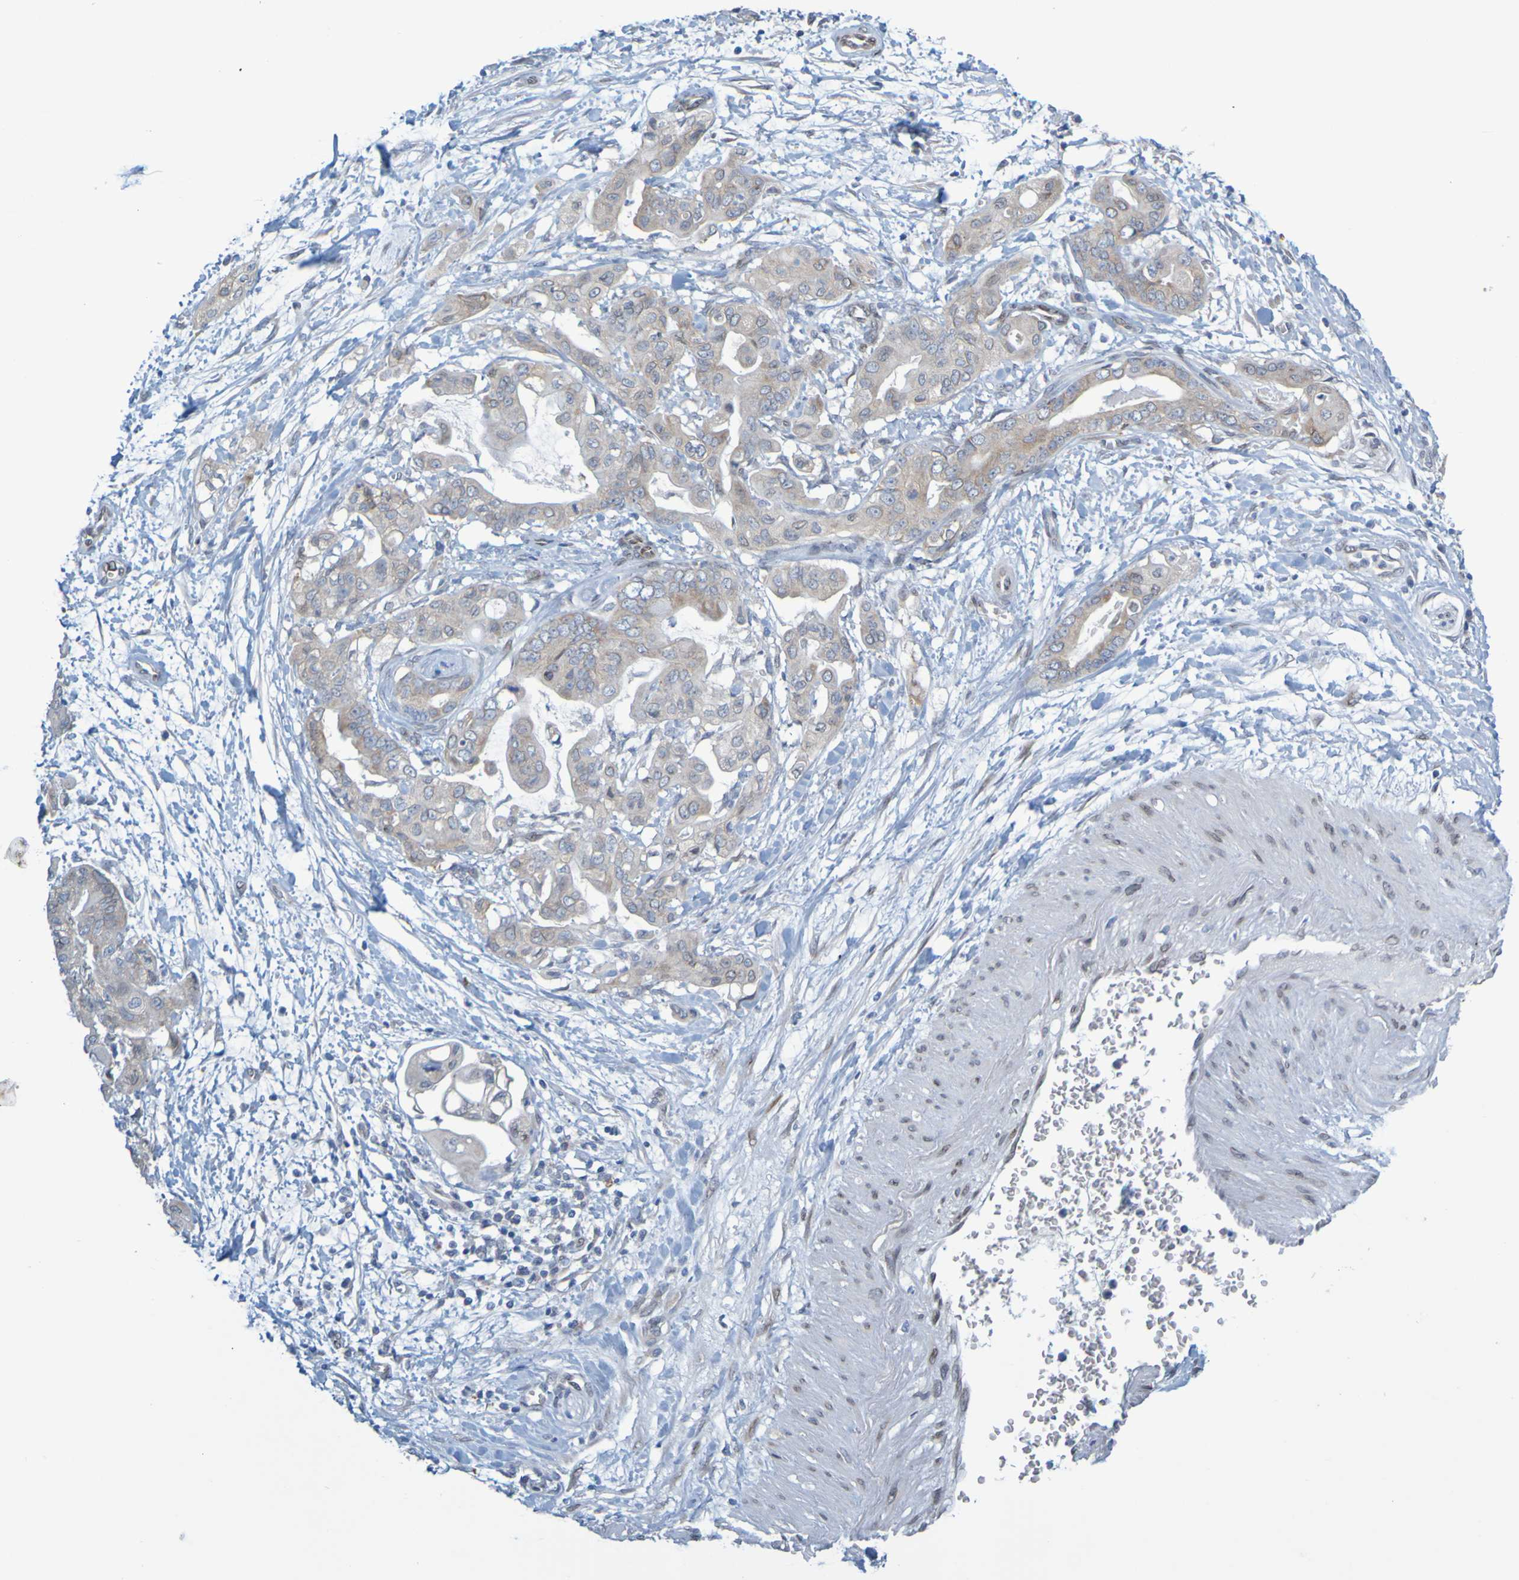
{"staining": {"intensity": "weak", "quantity": ">75%", "location": "cytoplasmic/membranous"}, "tissue": "pancreatic cancer", "cell_type": "Tumor cells", "image_type": "cancer", "snomed": [{"axis": "morphology", "description": "Adenocarcinoma, NOS"}, {"axis": "topography", "description": "Pancreas"}], "caption": "DAB (3,3'-diaminobenzidine) immunohistochemical staining of pancreatic cancer (adenocarcinoma) demonstrates weak cytoplasmic/membranous protein expression in about >75% of tumor cells.", "gene": "MAG", "patient": {"sex": "female", "age": 75}}